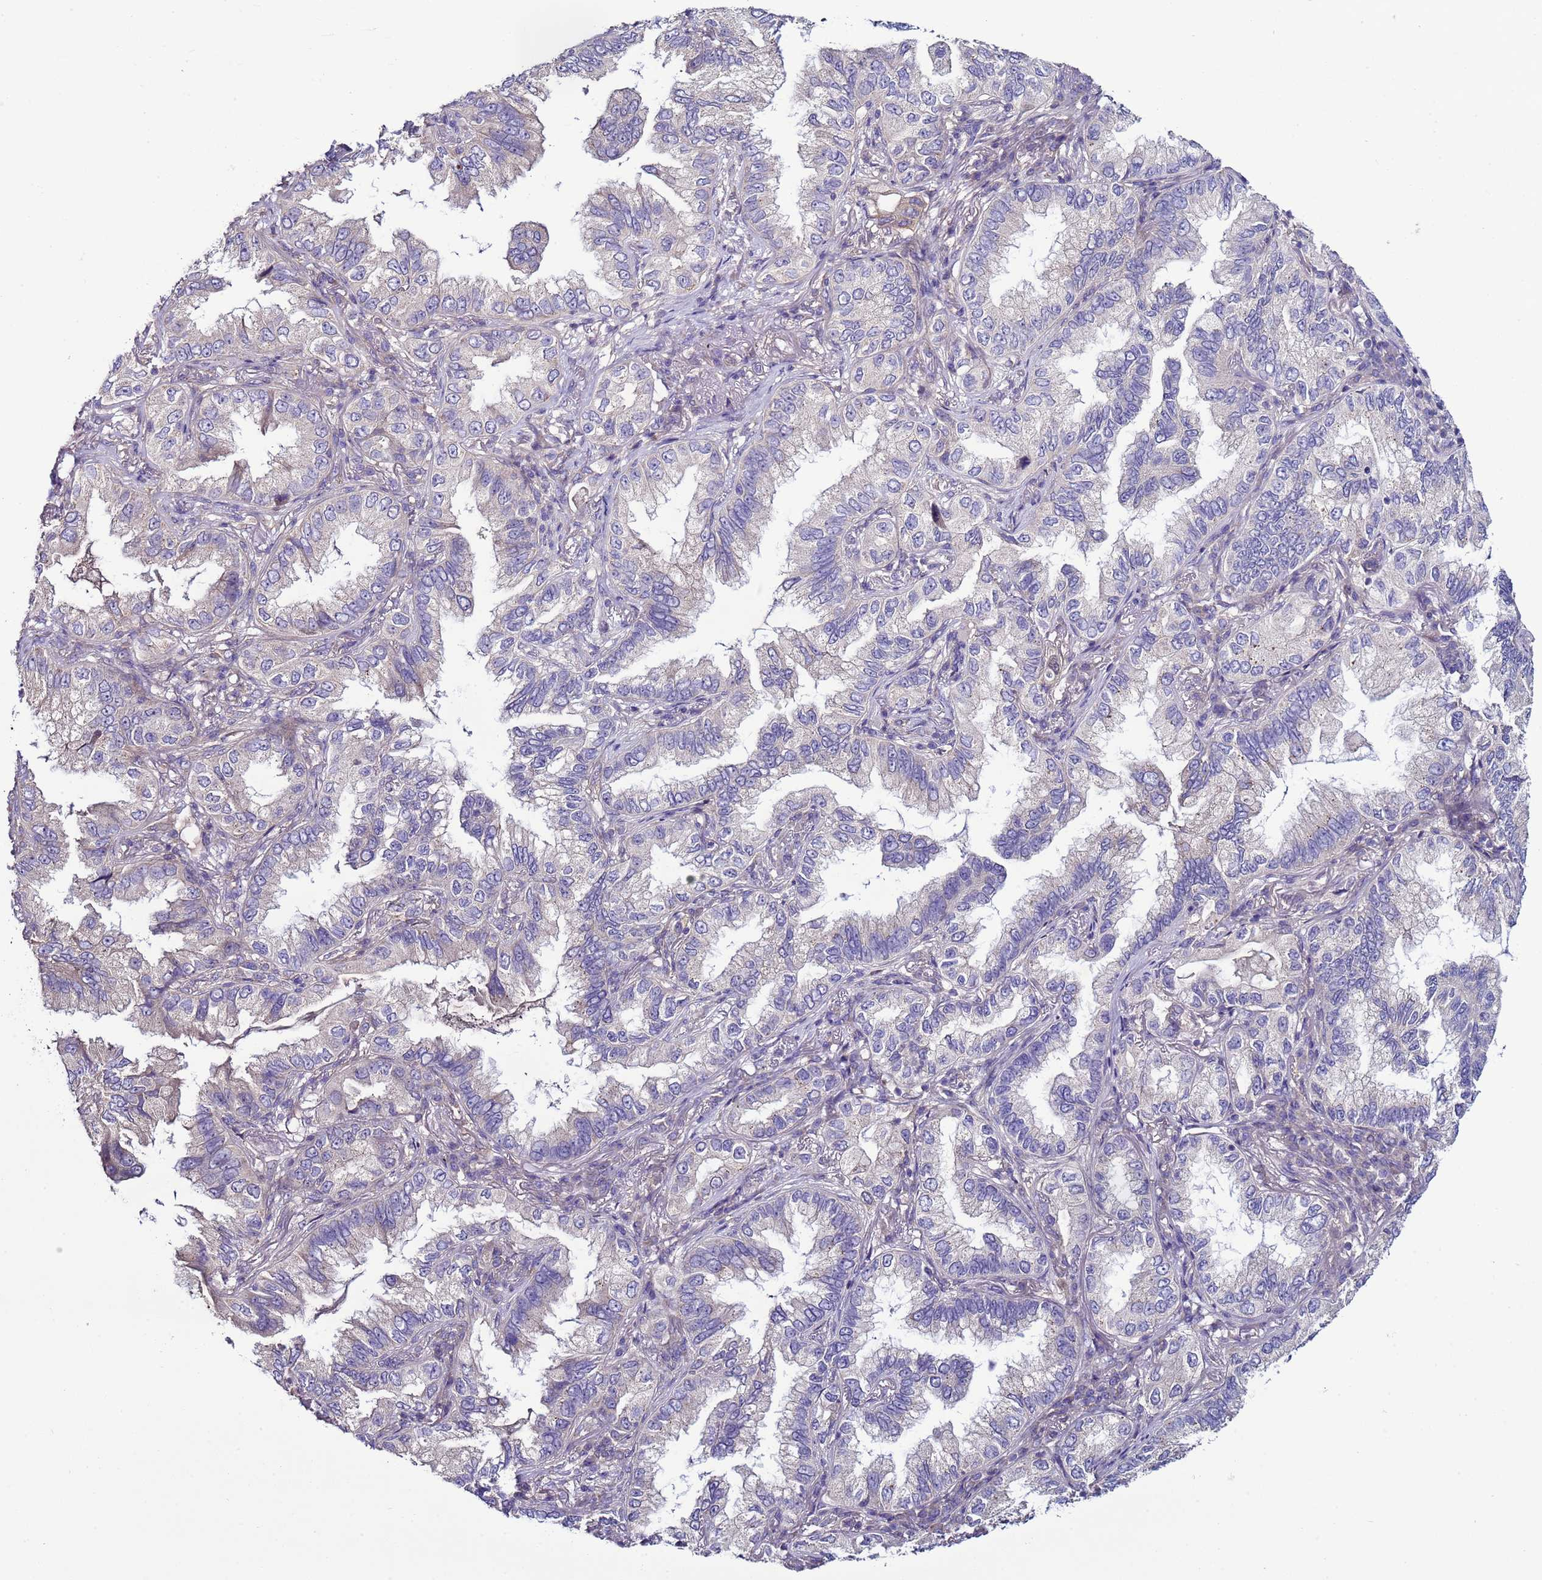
{"staining": {"intensity": "negative", "quantity": "none", "location": "none"}, "tissue": "lung cancer", "cell_type": "Tumor cells", "image_type": "cancer", "snomed": [{"axis": "morphology", "description": "Adenocarcinoma, NOS"}, {"axis": "topography", "description": "Lung"}], "caption": "Immunohistochemistry (IHC) micrograph of human adenocarcinoma (lung) stained for a protein (brown), which demonstrates no positivity in tumor cells.", "gene": "RABL2B", "patient": {"sex": "female", "age": 69}}